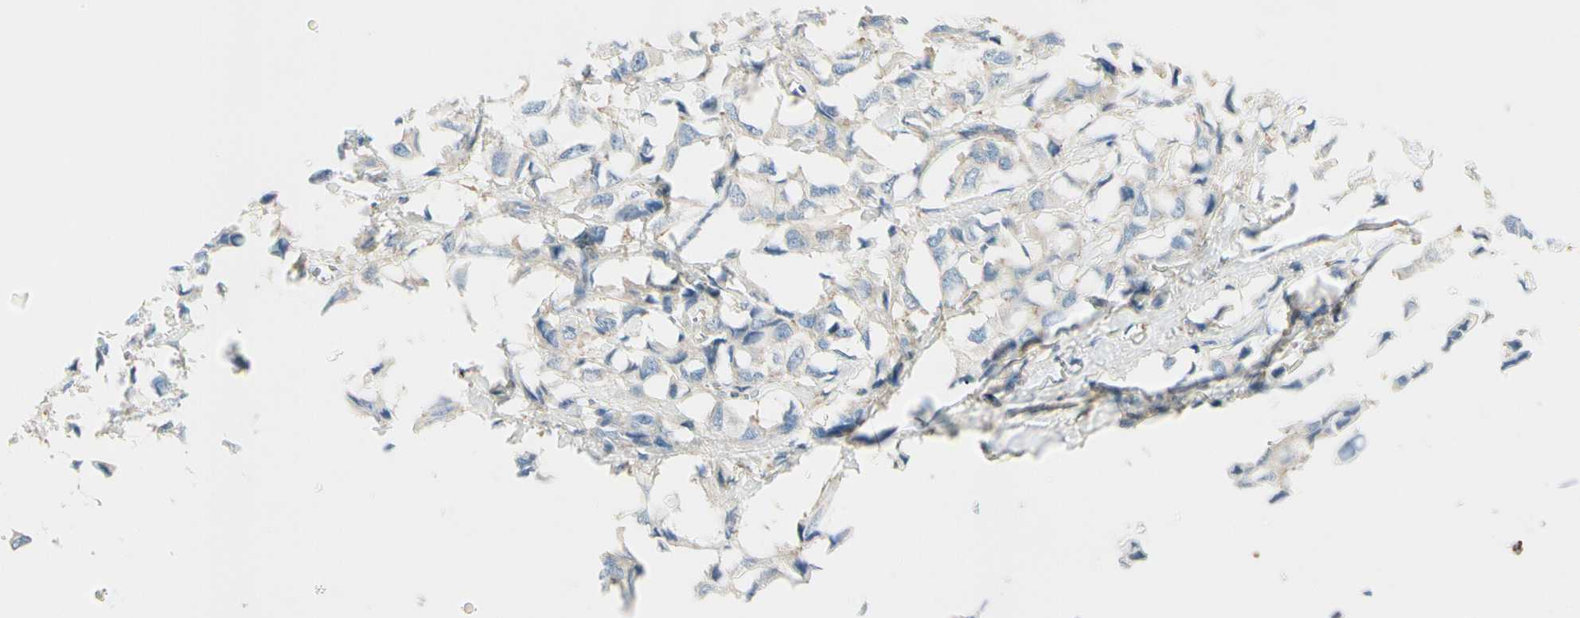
{"staining": {"intensity": "weak", "quantity": "25%-75%", "location": "cytoplasmic/membranous"}, "tissue": "breast cancer", "cell_type": "Tumor cells", "image_type": "cancer", "snomed": [{"axis": "morphology", "description": "Duct carcinoma"}, {"axis": "topography", "description": "Breast"}], "caption": "Immunohistochemical staining of human breast intraductal carcinoma reveals low levels of weak cytoplasmic/membranous protein positivity in about 25%-75% of tumor cells. Using DAB (brown) and hematoxylin (blue) stains, captured at high magnification using brightfield microscopy.", "gene": "CAPZA2", "patient": {"sex": "female", "age": 80}}